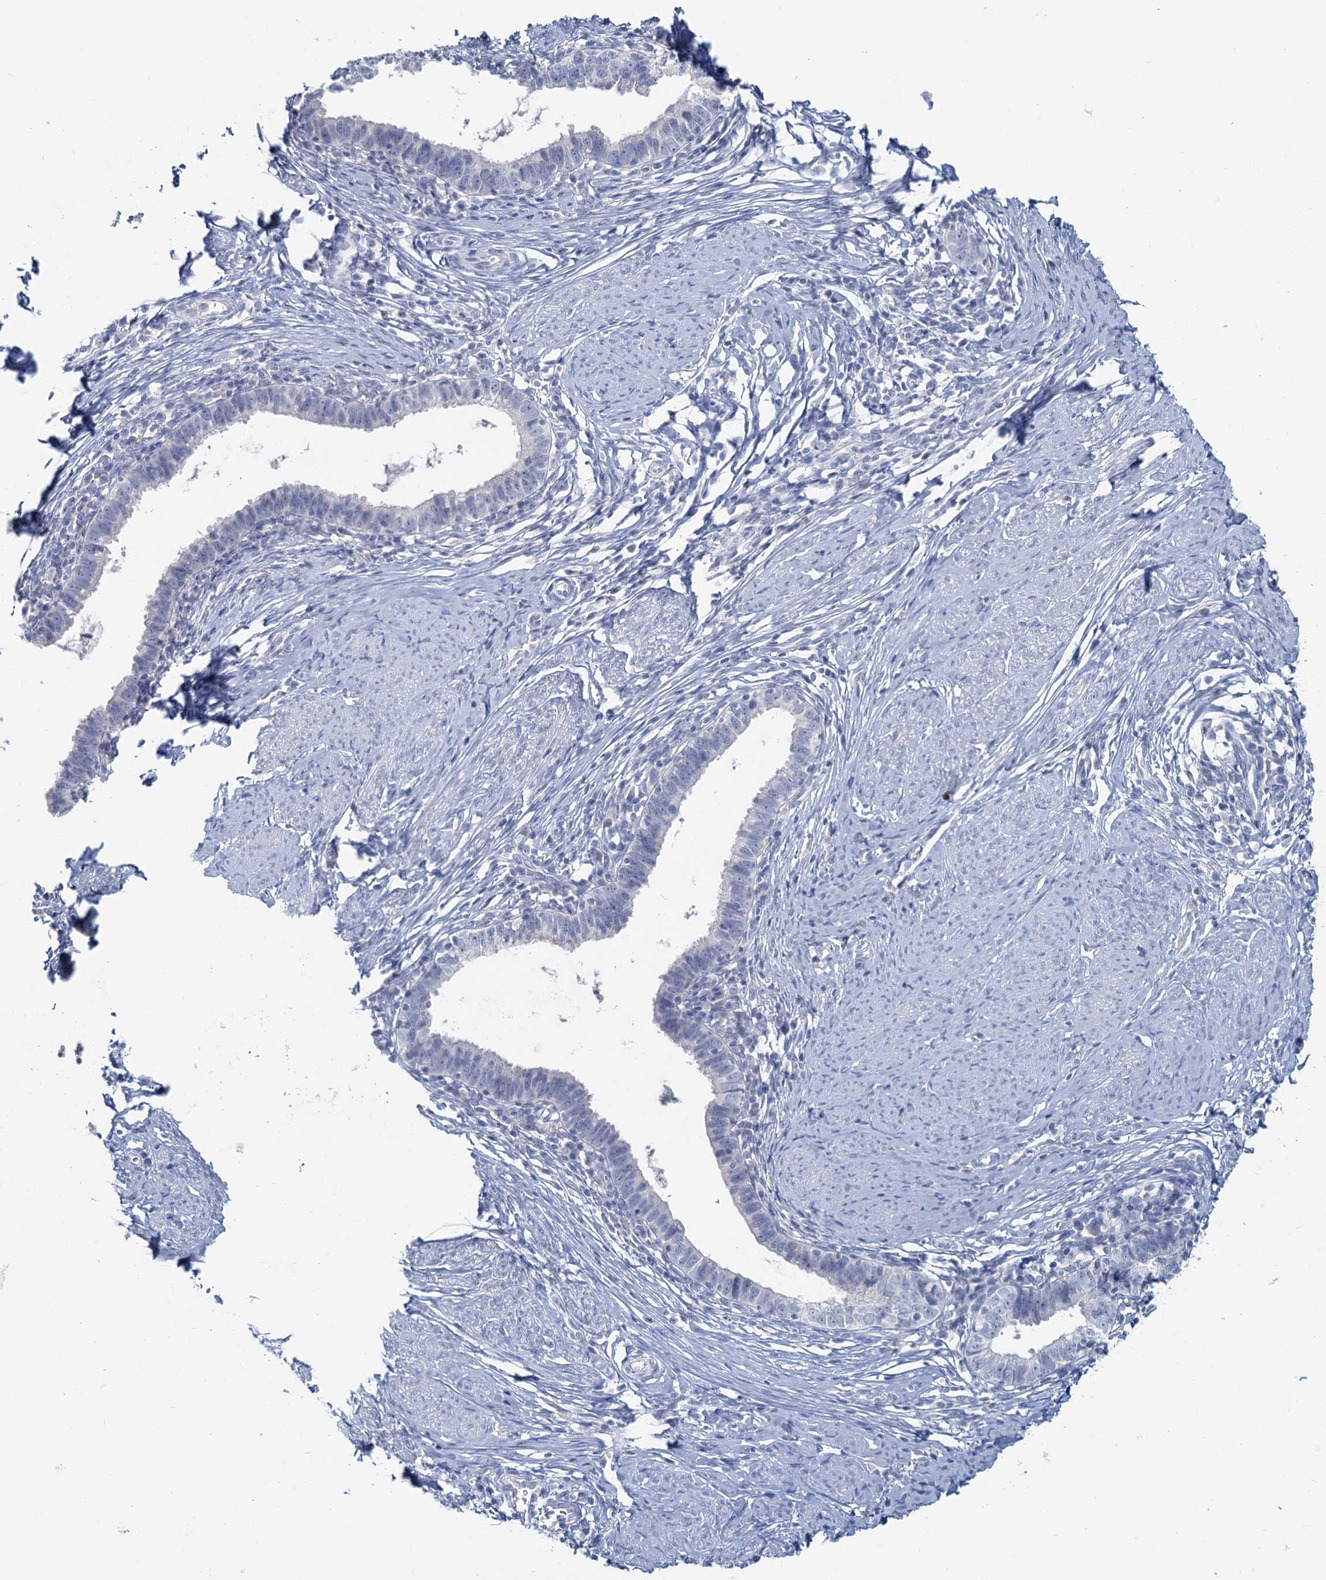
{"staining": {"intensity": "negative", "quantity": "none", "location": "none"}, "tissue": "cervical cancer", "cell_type": "Tumor cells", "image_type": "cancer", "snomed": [{"axis": "morphology", "description": "Adenocarcinoma, NOS"}, {"axis": "topography", "description": "Cervix"}], "caption": "DAB (3,3'-diaminobenzidine) immunohistochemical staining of adenocarcinoma (cervical) reveals no significant staining in tumor cells. (Immunohistochemistry, brightfield microscopy, high magnification).", "gene": "CHGA", "patient": {"sex": "female", "age": 36}}